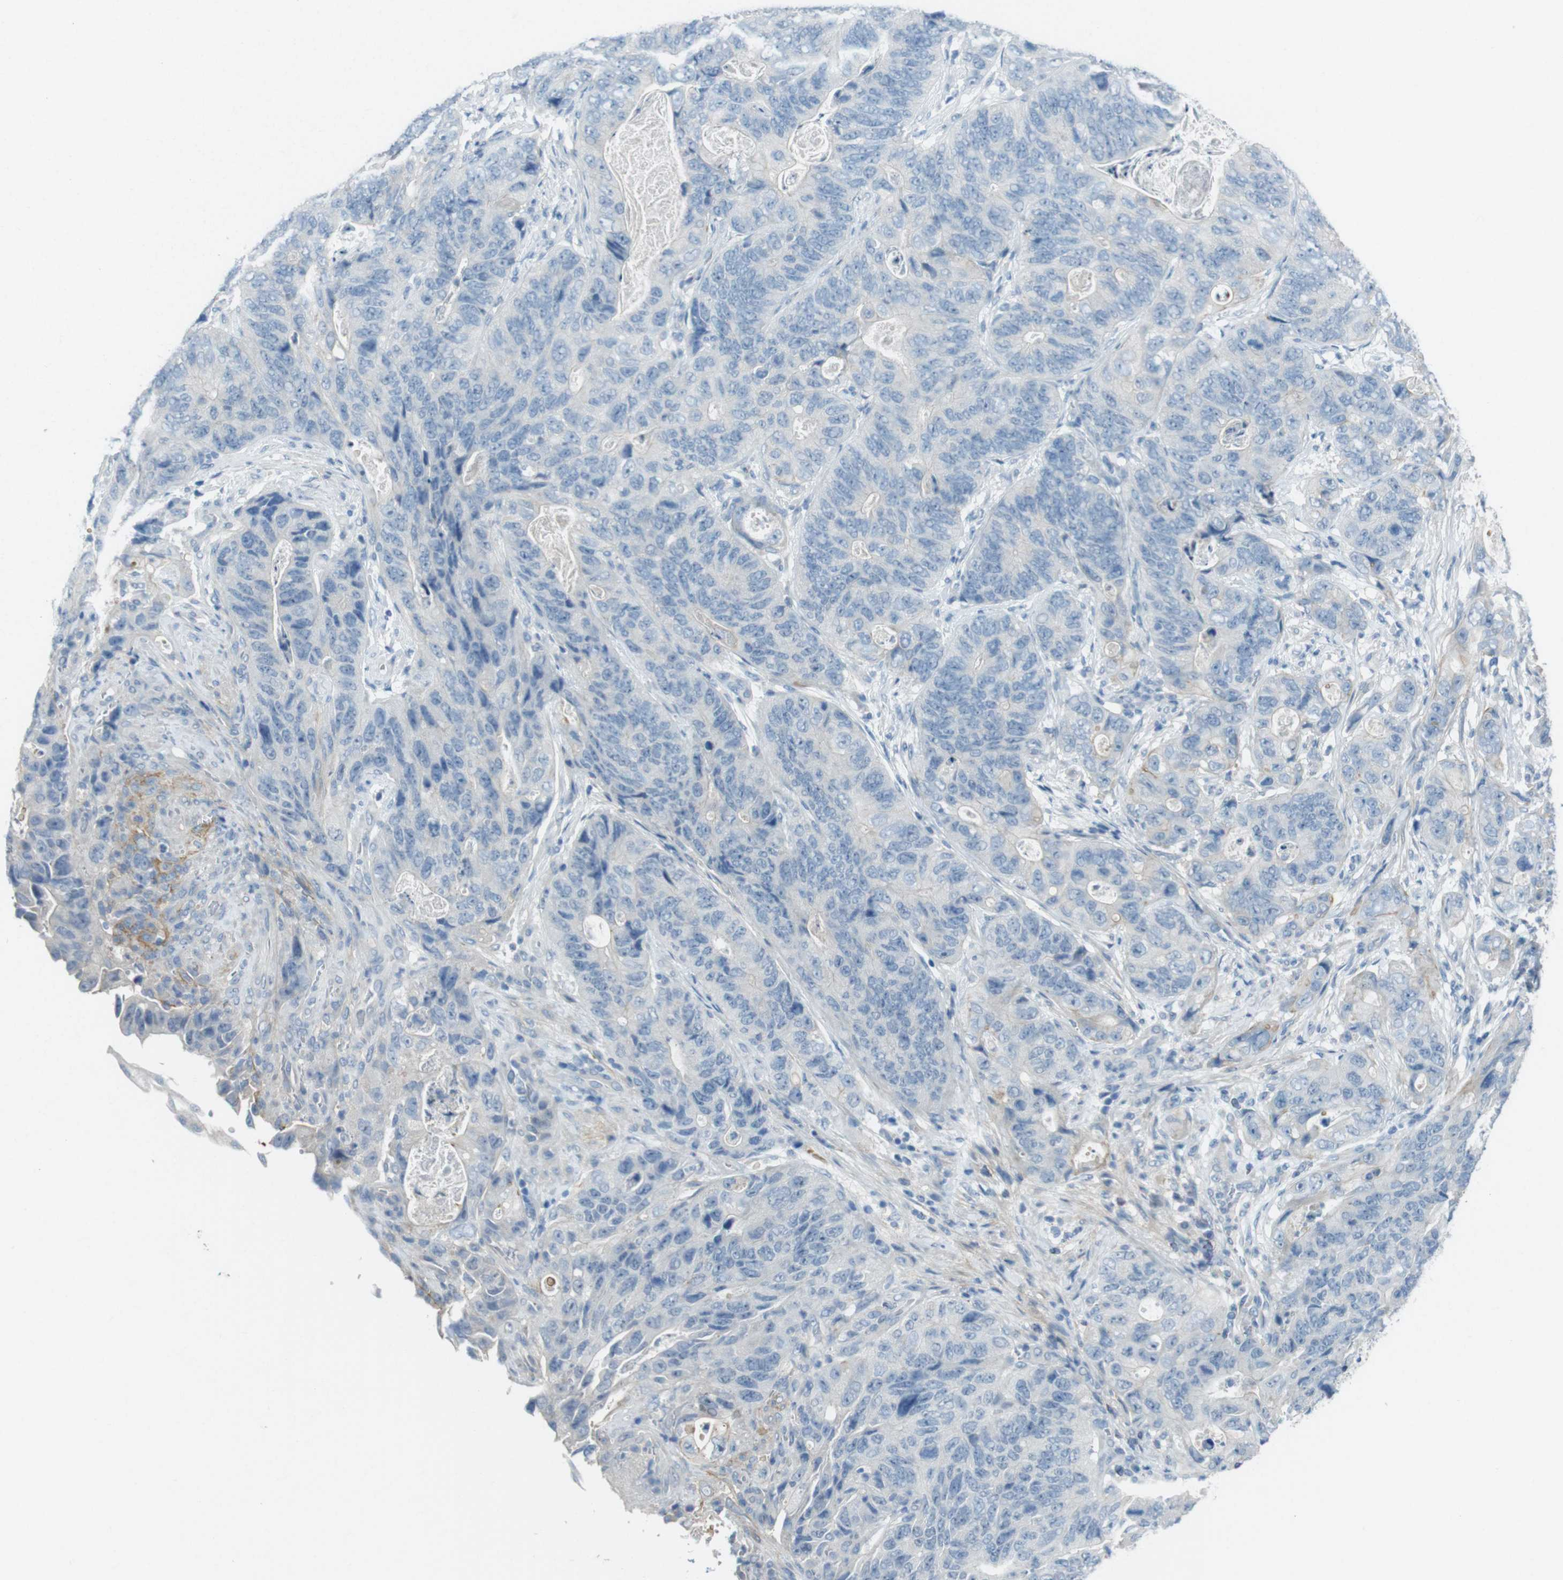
{"staining": {"intensity": "weak", "quantity": "<25%", "location": "cytoplasmic/membranous"}, "tissue": "stomach cancer", "cell_type": "Tumor cells", "image_type": "cancer", "snomed": [{"axis": "morphology", "description": "Adenocarcinoma, NOS"}, {"axis": "topography", "description": "Stomach, lower"}], "caption": "DAB immunohistochemical staining of adenocarcinoma (stomach) displays no significant positivity in tumor cells. Nuclei are stained in blue.", "gene": "ENTPD7", "patient": {"sex": "female", "age": 71}}